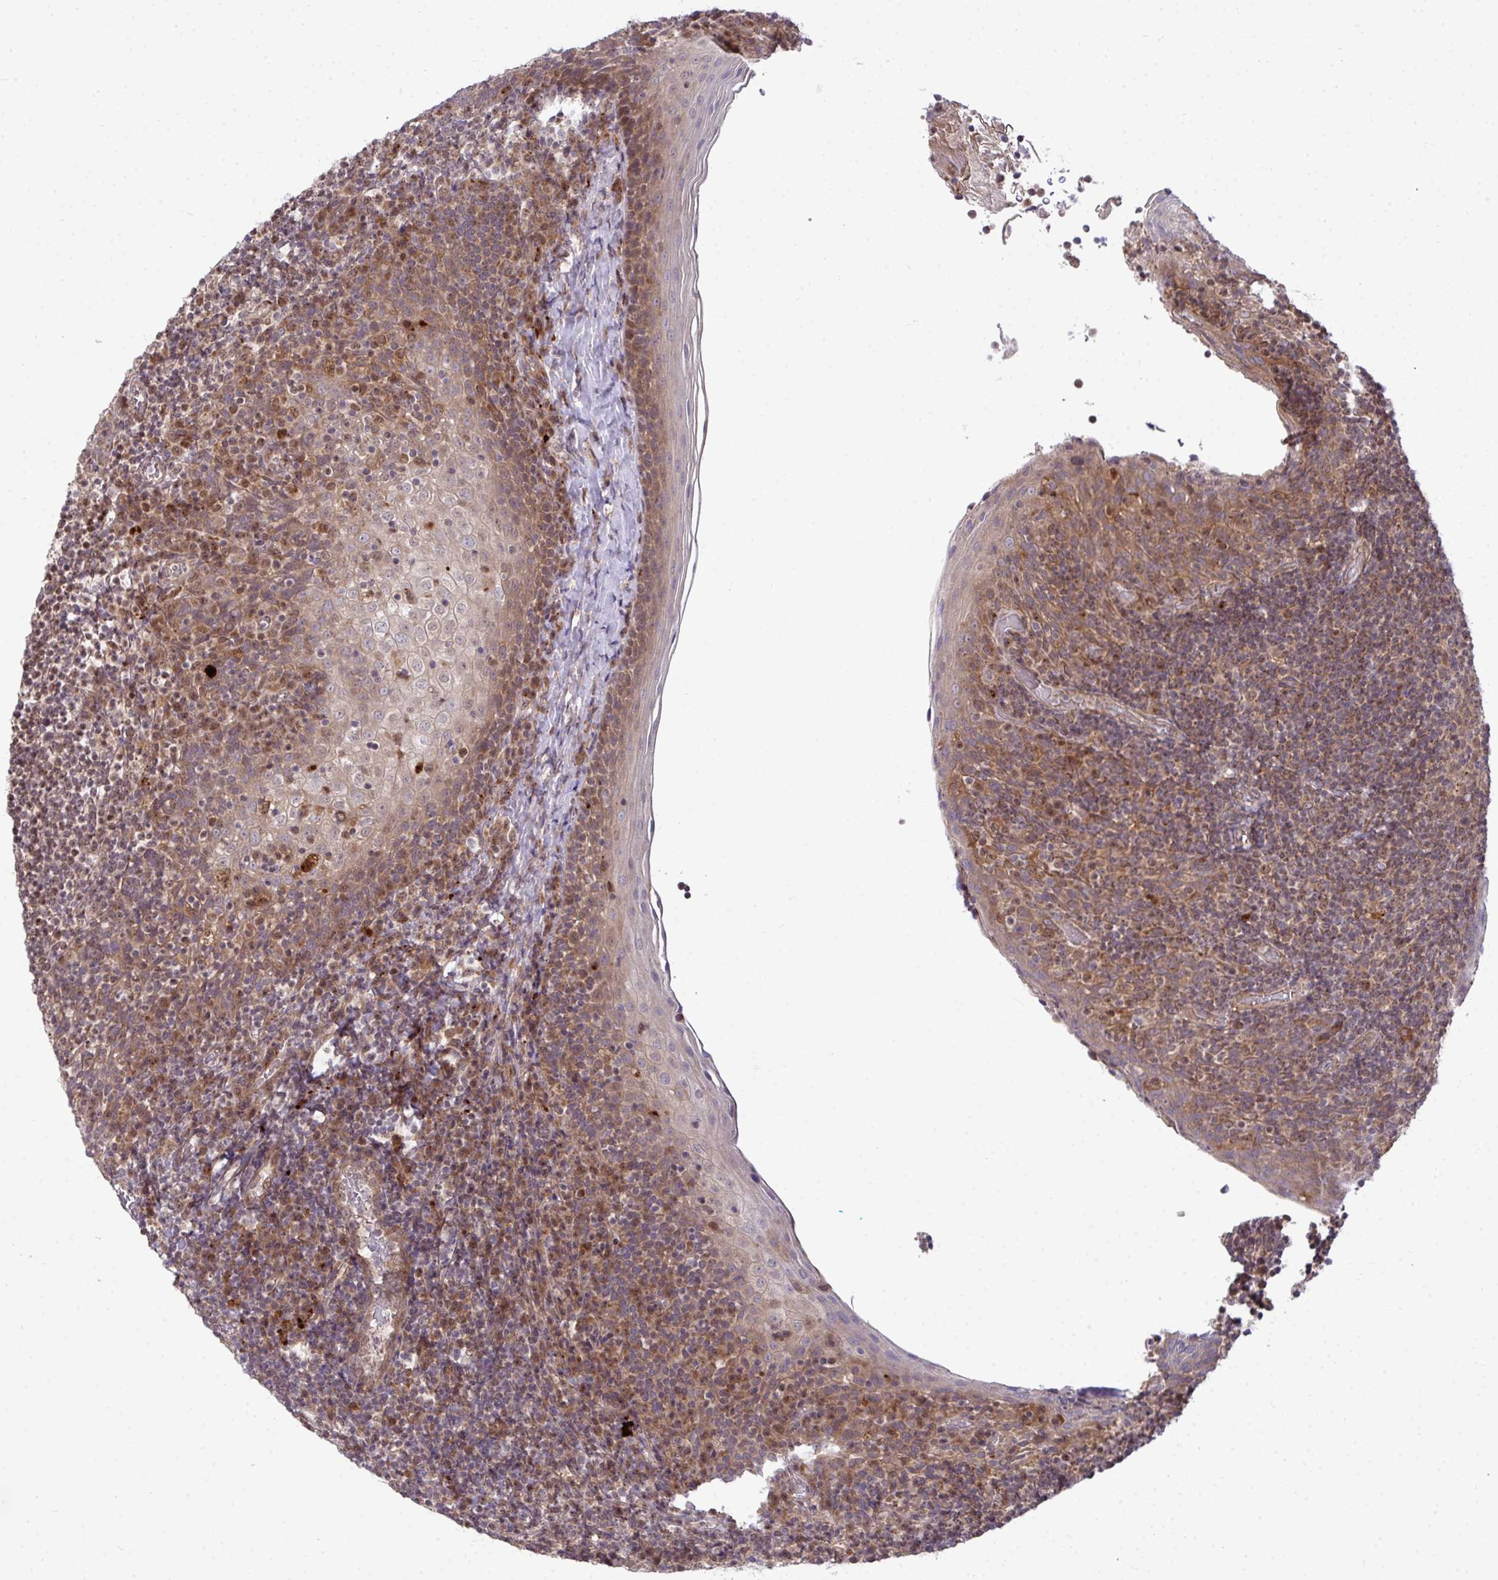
{"staining": {"intensity": "moderate", "quantity": ">75%", "location": "cytoplasmic/membranous"}, "tissue": "tonsil", "cell_type": "Non-germinal center cells", "image_type": "normal", "snomed": [{"axis": "morphology", "description": "Normal tissue, NOS"}, {"axis": "topography", "description": "Tonsil"}], "caption": "This photomicrograph reveals immunohistochemistry staining of benign tonsil, with medium moderate cytoplasmic/membranous expression in approximately >75% of non-germinal center cells.", "gene": "TRIM44", "patient": {"sex": "female", "age": 10}}